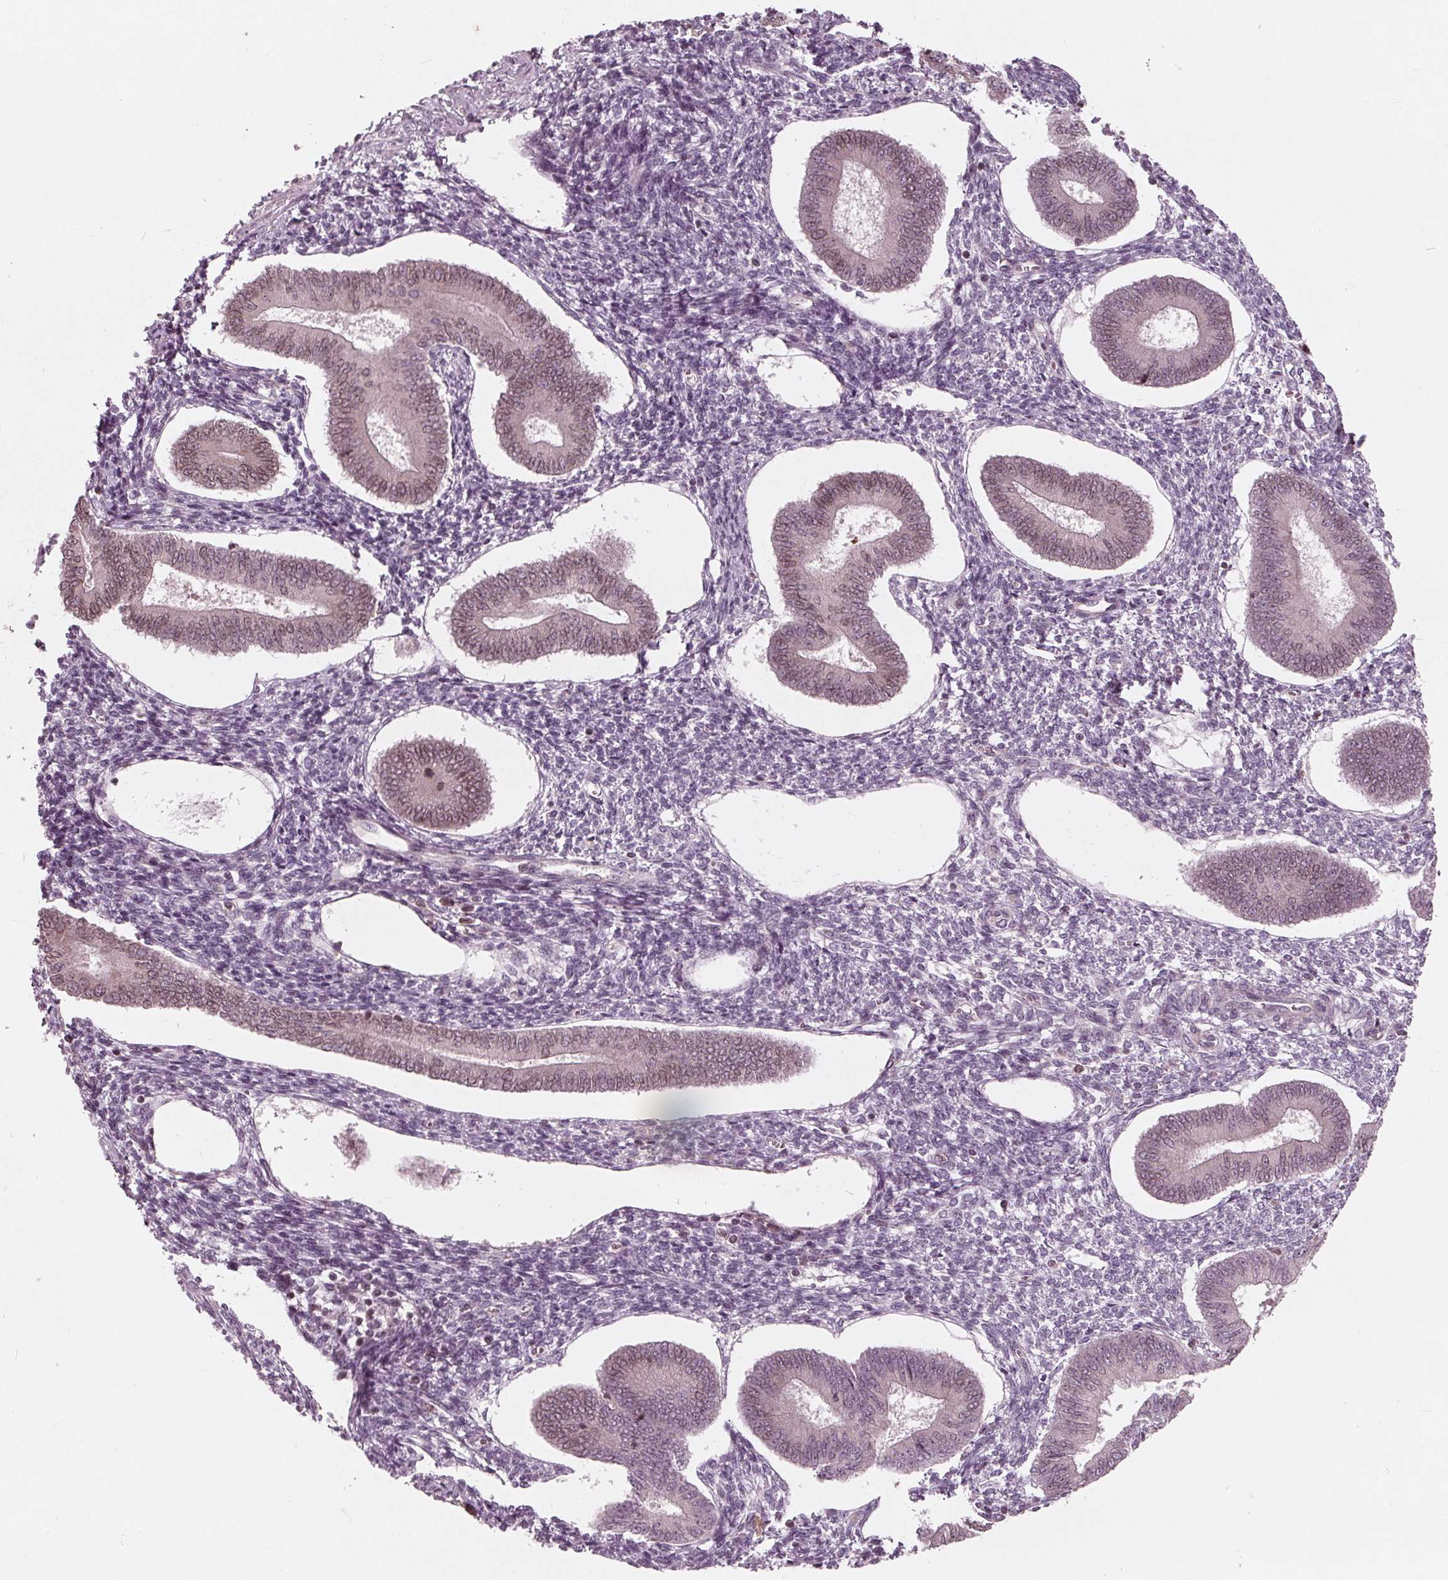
{"staining": {"intensity": "negative", "quantity": "none", "location": "none"}, "tissue": "endometrium", "cell_type": "Cells in endometrial stroma", "image_type": "normal", "snomed": [{"axis": "morphology", "description": "Normal tissue, NOS"}, {"axis": "topography", "description": "Endometrium"}], "caption": "Immunohistochemical staining of normal endometrium shows no significant expression in cells in endometrial stroma.", "gene": "NUP210", "patient": {"sex": "female", "age": 42}}